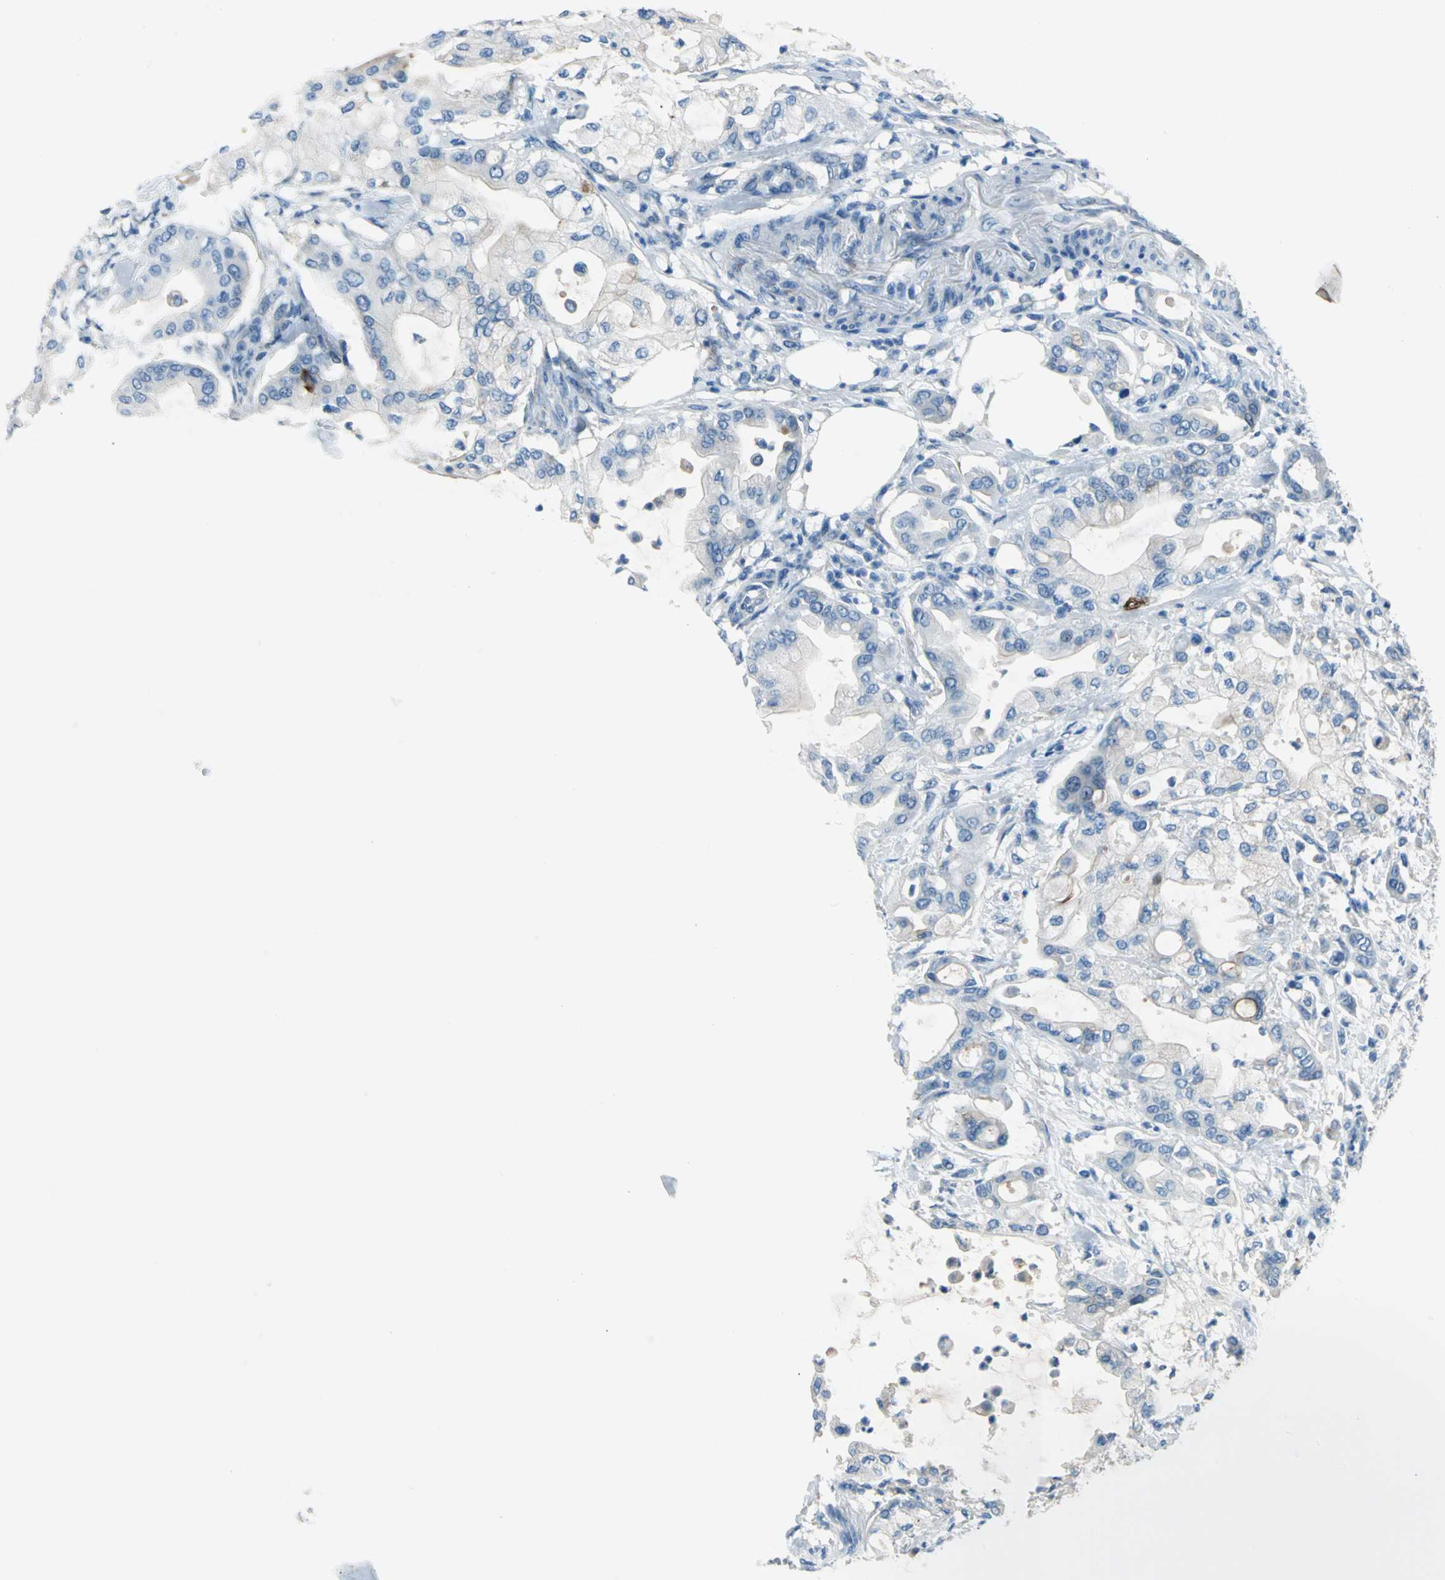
{"staining": {"intensity": "negative", "quantity": "none", "location": "none"}, "tissue": "pancreatic cancer", "cell_type": "Tumor cells", "image_type": "cancer", "snomed": [{"axis": "morphology", "description": "Adenocarcinoma, NOS"}, {"axis": "morphology", "description": "Adenocarcinoma, metastatic, NOS"}, {"axis": "topography", "description": "Lymph node"}, {"axis": "topography", "description": "Pancreas"}, {"axis": "topography", "description": "Duodenum"}], "caption": "IHC of metastatic adenocarcinoma (pancreatic) demonstrates no staining in tumor cells. (DAB immunohistochemistry (IHC), high magnification).", "gene": "MUC4", "patient": {"sex": "female", "age": 64}}